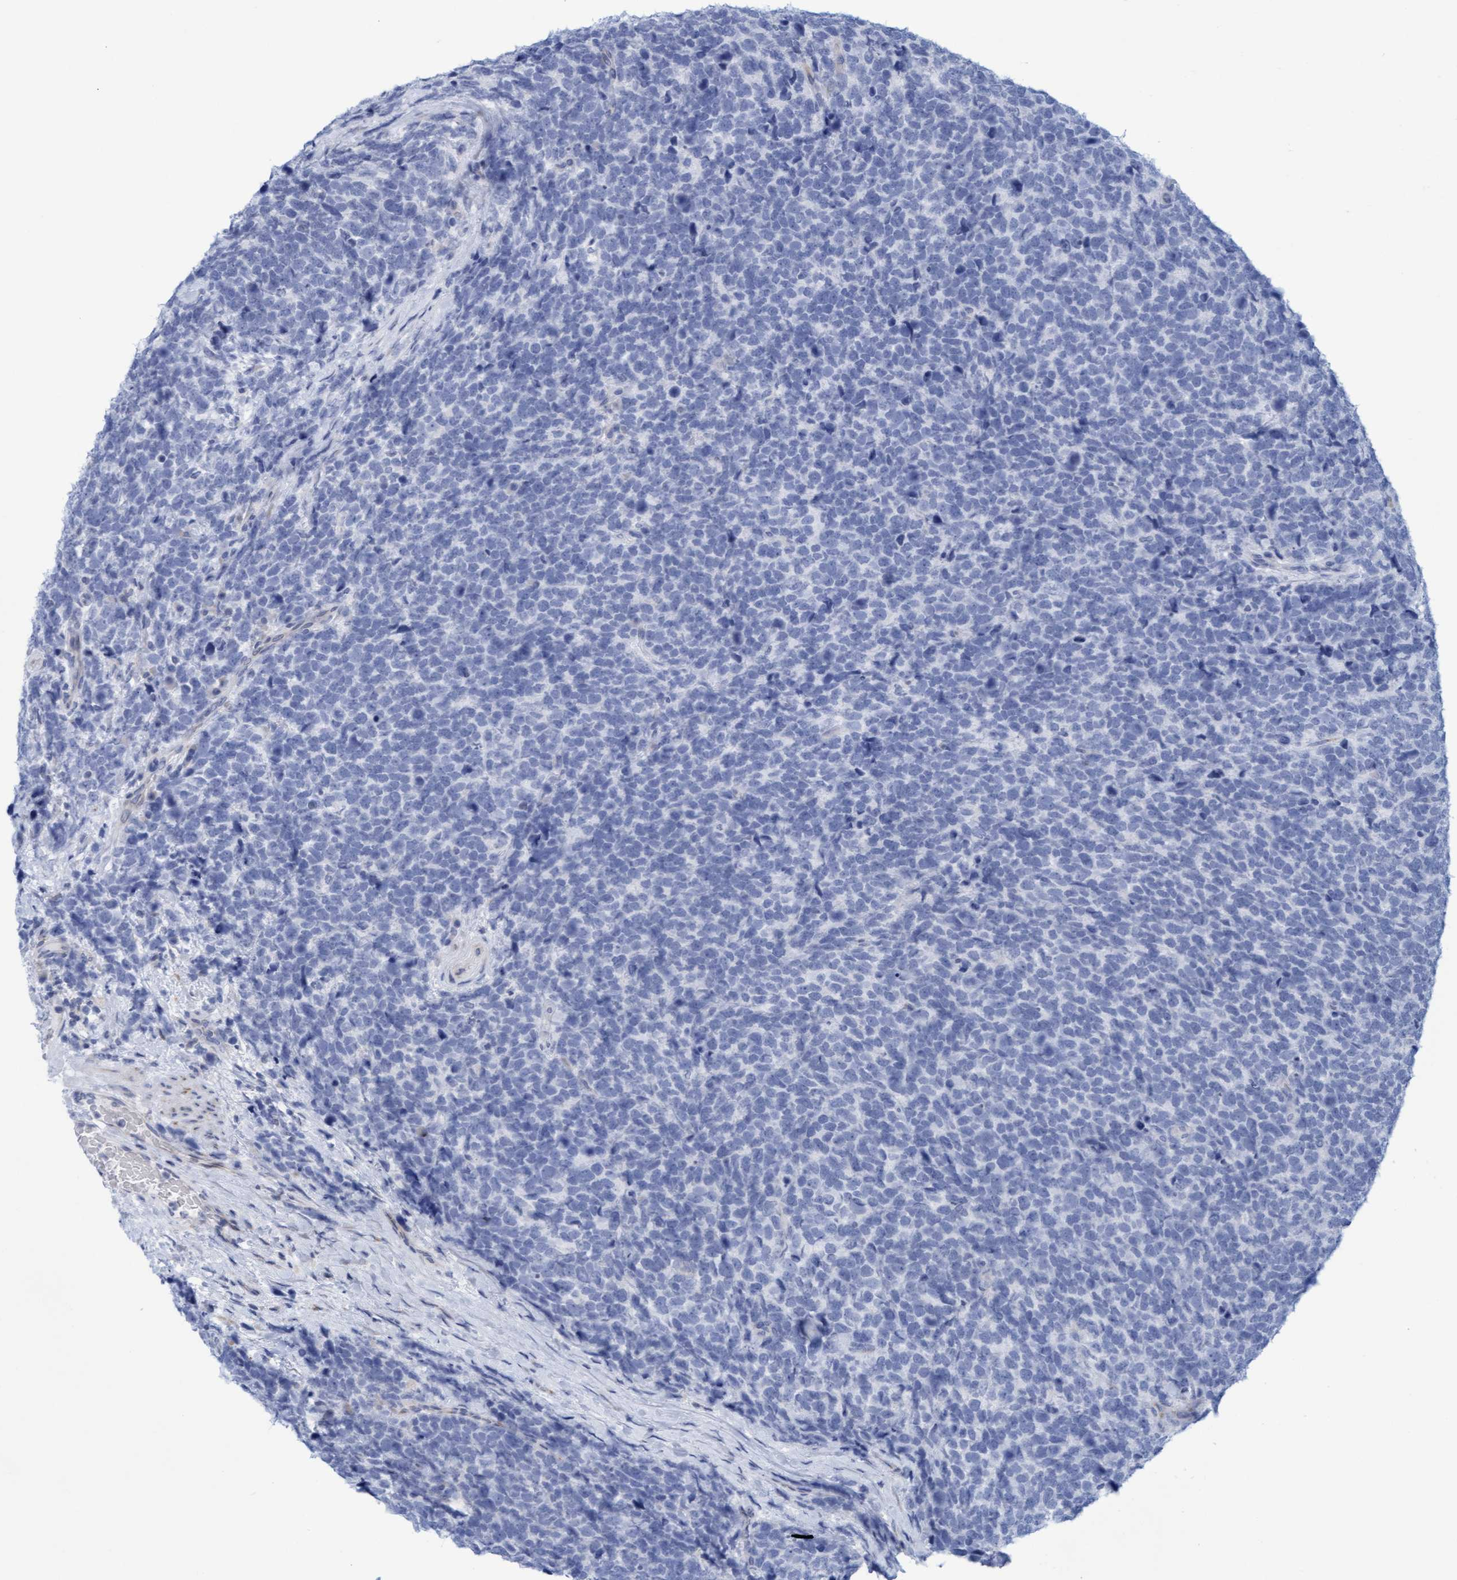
{"staining": {"intensity": "negative", "quantity": "none", "location": "none"}, "tissue": "urothelial cancer", "cell_type": "Tumor cells", "image_type": "cancer", "snomed": [{"axis": "morphology", "description": "Urothelial carcinoma, High grade"}, {"axis": "topography", "description": "Urinary bladder"}], "caption": "An image of human urothelial cancer is negative for staining in tumor cells.", "gene": "SLC28A3", "patient": {"sex": "female", "age": 82}}